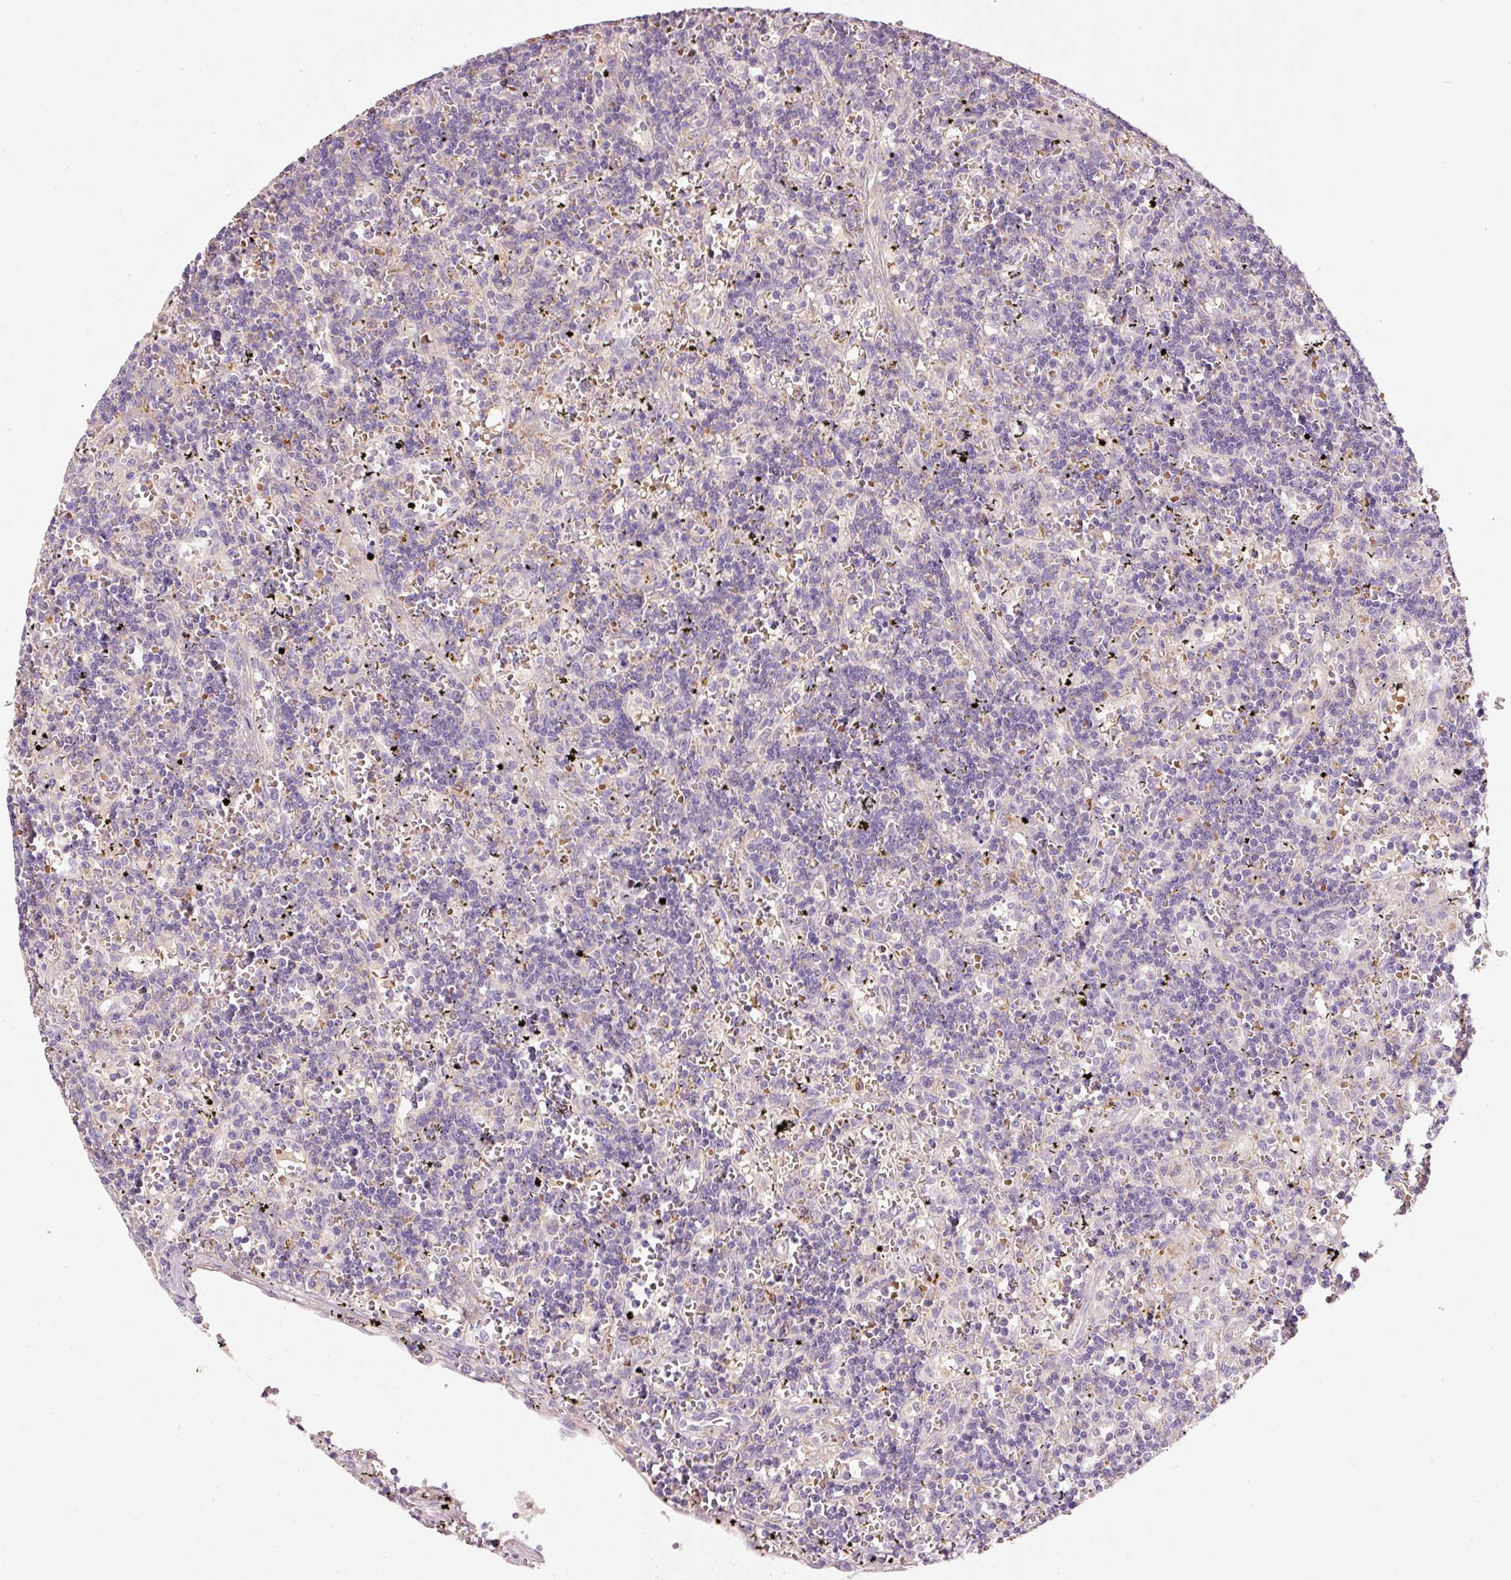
{"staining": {"intensity": "negative", "quantity": "none", "location": "none"}, "tissue": "lymphoma", "cell_type": "Tumor cells", "image_type": "cancer", "snomed": [{"axis": "morphology", "description": "Malignant lymphoma, non-Hodgkin's type, Low grade"}, {"axis": "topography", "description": "Spleen"}], "caption": "A micrograph of human lymphoma is negative for staining in tumor cells. (Stains: DAB IHC with hematoxylin counter stain, Microscopy: brightfield microscopy at high magnification).", "gene": "KLHL21", "patient": {"sex": "male", "age": 60}}